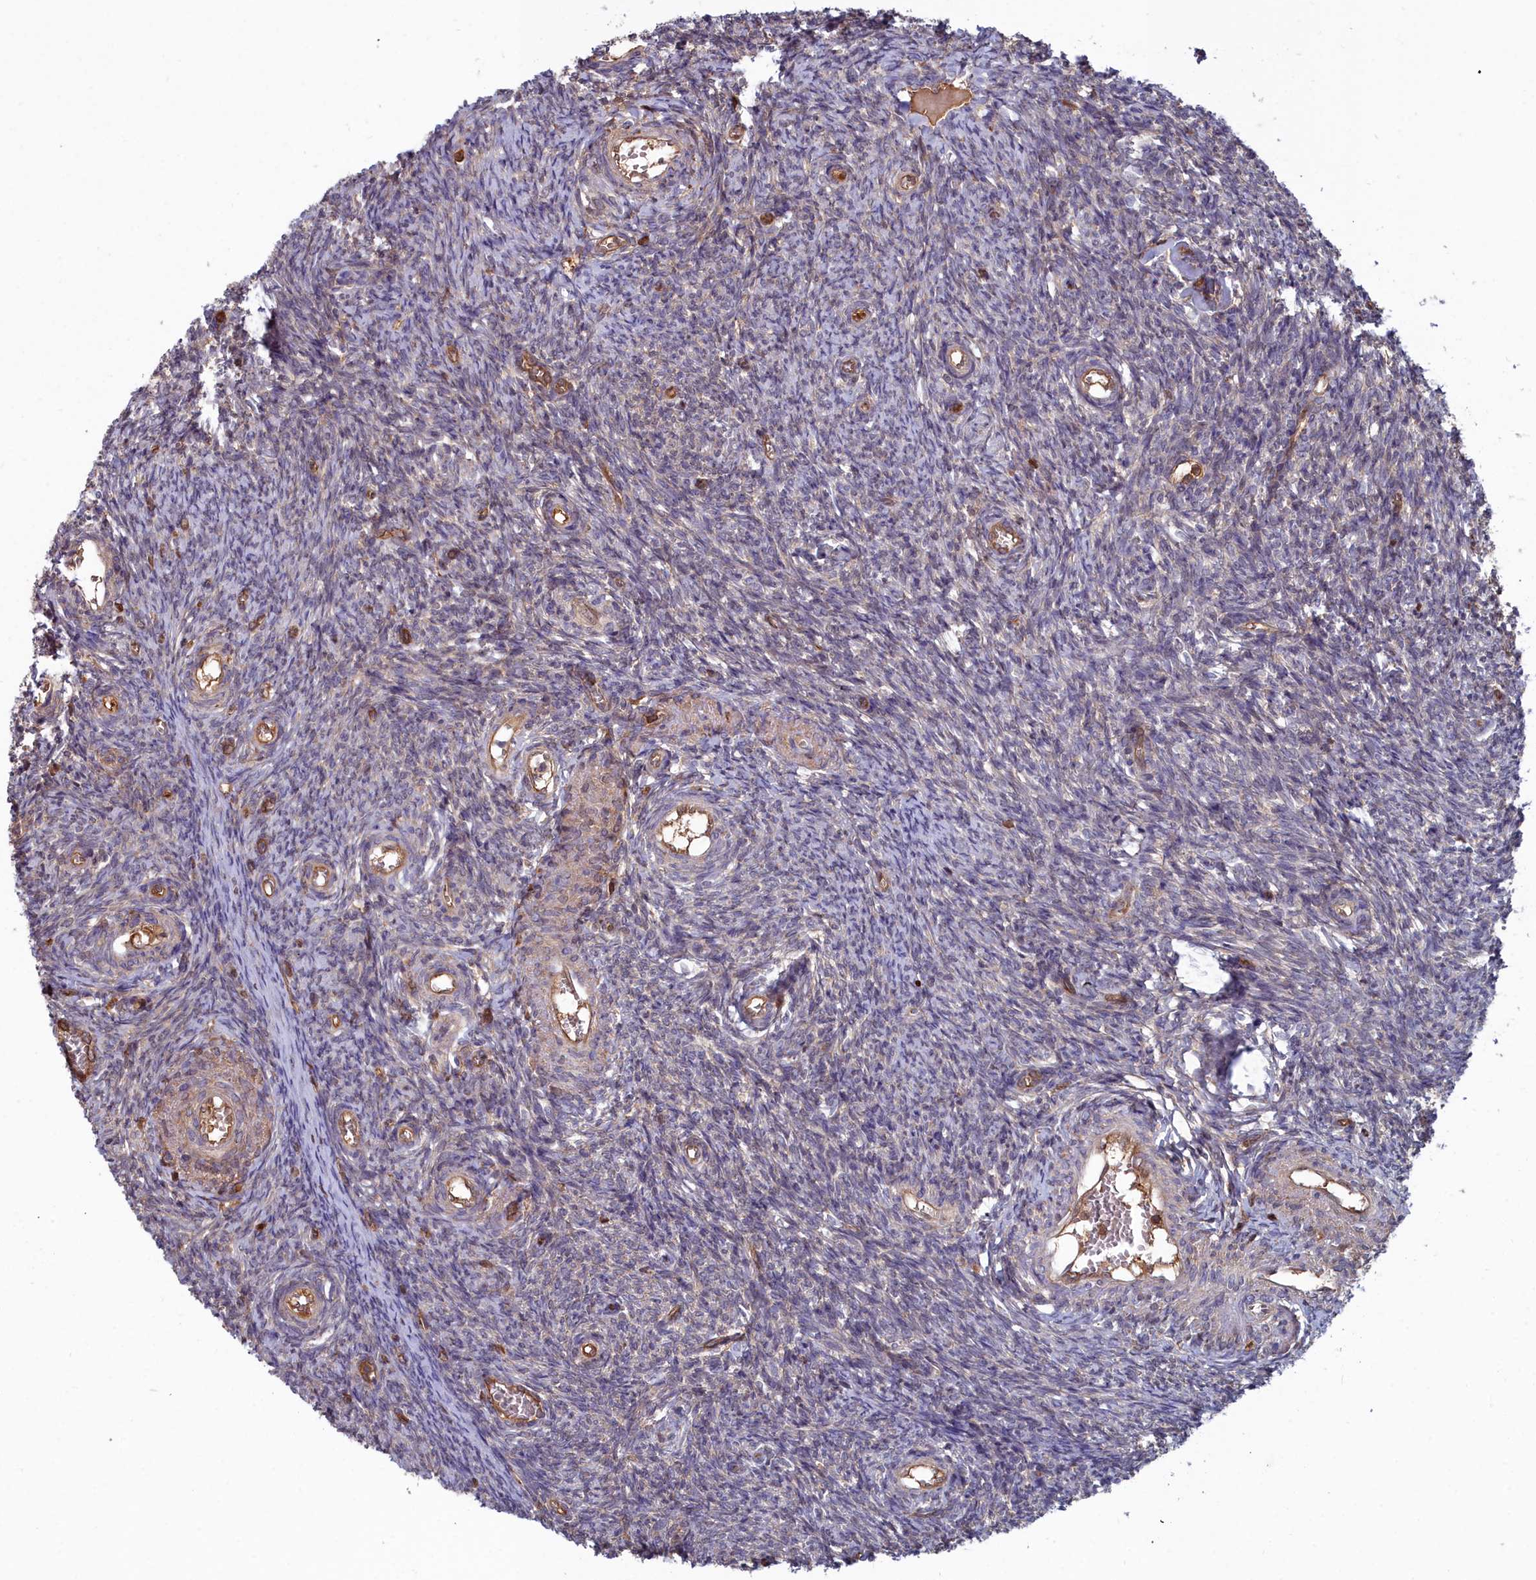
{"staining": {"intensity": "negative", "quantity": "none", "location": "none"}, "tissue": "ovary", "cell_type": "Ovarian stroma cells", "image_type": "normal", "snomed": [{"axis": "morphology", "description": "Normal tissue, NOS"}, {"axis": "topography", "description": "Ovary"}], "caption": "Immunohistochemistry image of benign human ovary stained for a protein (brown), which demonstrates no staining in ovarian stroma cells. (Immunohistochemistry (ihc), brightfield microscopy, high magnification).", "gene": "GFRA2", "patient": {"sex": "female", "age": 44}}